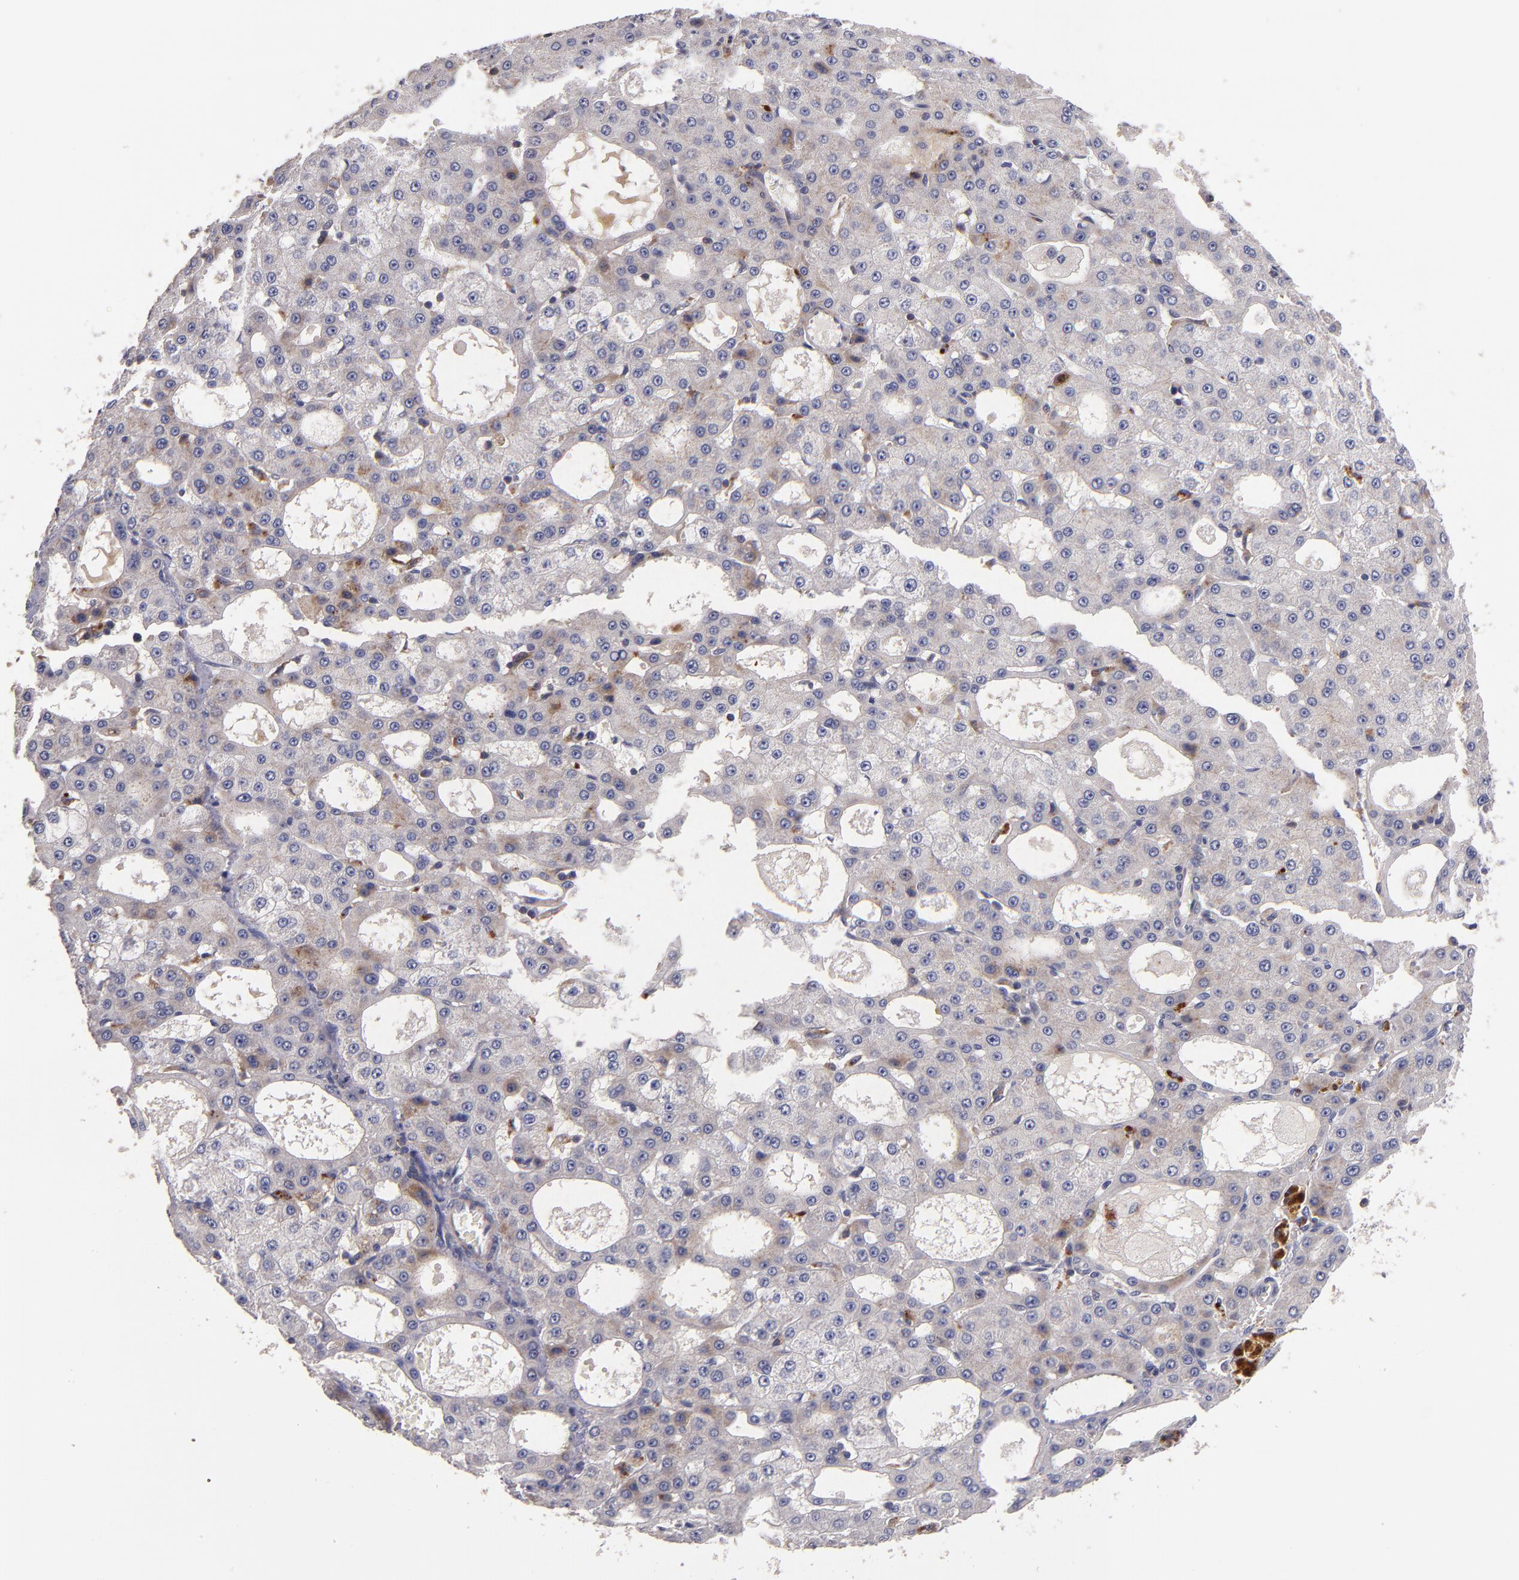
{"staining": {"intensity": "moderate", "quantity": "25%-75%", "location": "cytoplasmic/membranous"}, "tissue": "liver cancer", "cell_type": "Tumor cells", "image_type": "cancer", "snomed": [{"axis": "morphology", "description": "Carcinoma, Hepatocellular, NOS"}, {"axis": "topography", "description": "Liver"}], "caption": "Immunohistochemical staining of human liver cancer reveals medium levels of moderate cytoplasmic/membranous positivity in about 25%-75% of tumor cells.", "gene": "MAGEE1", "patient": {"sex": "male", "age": 47}}